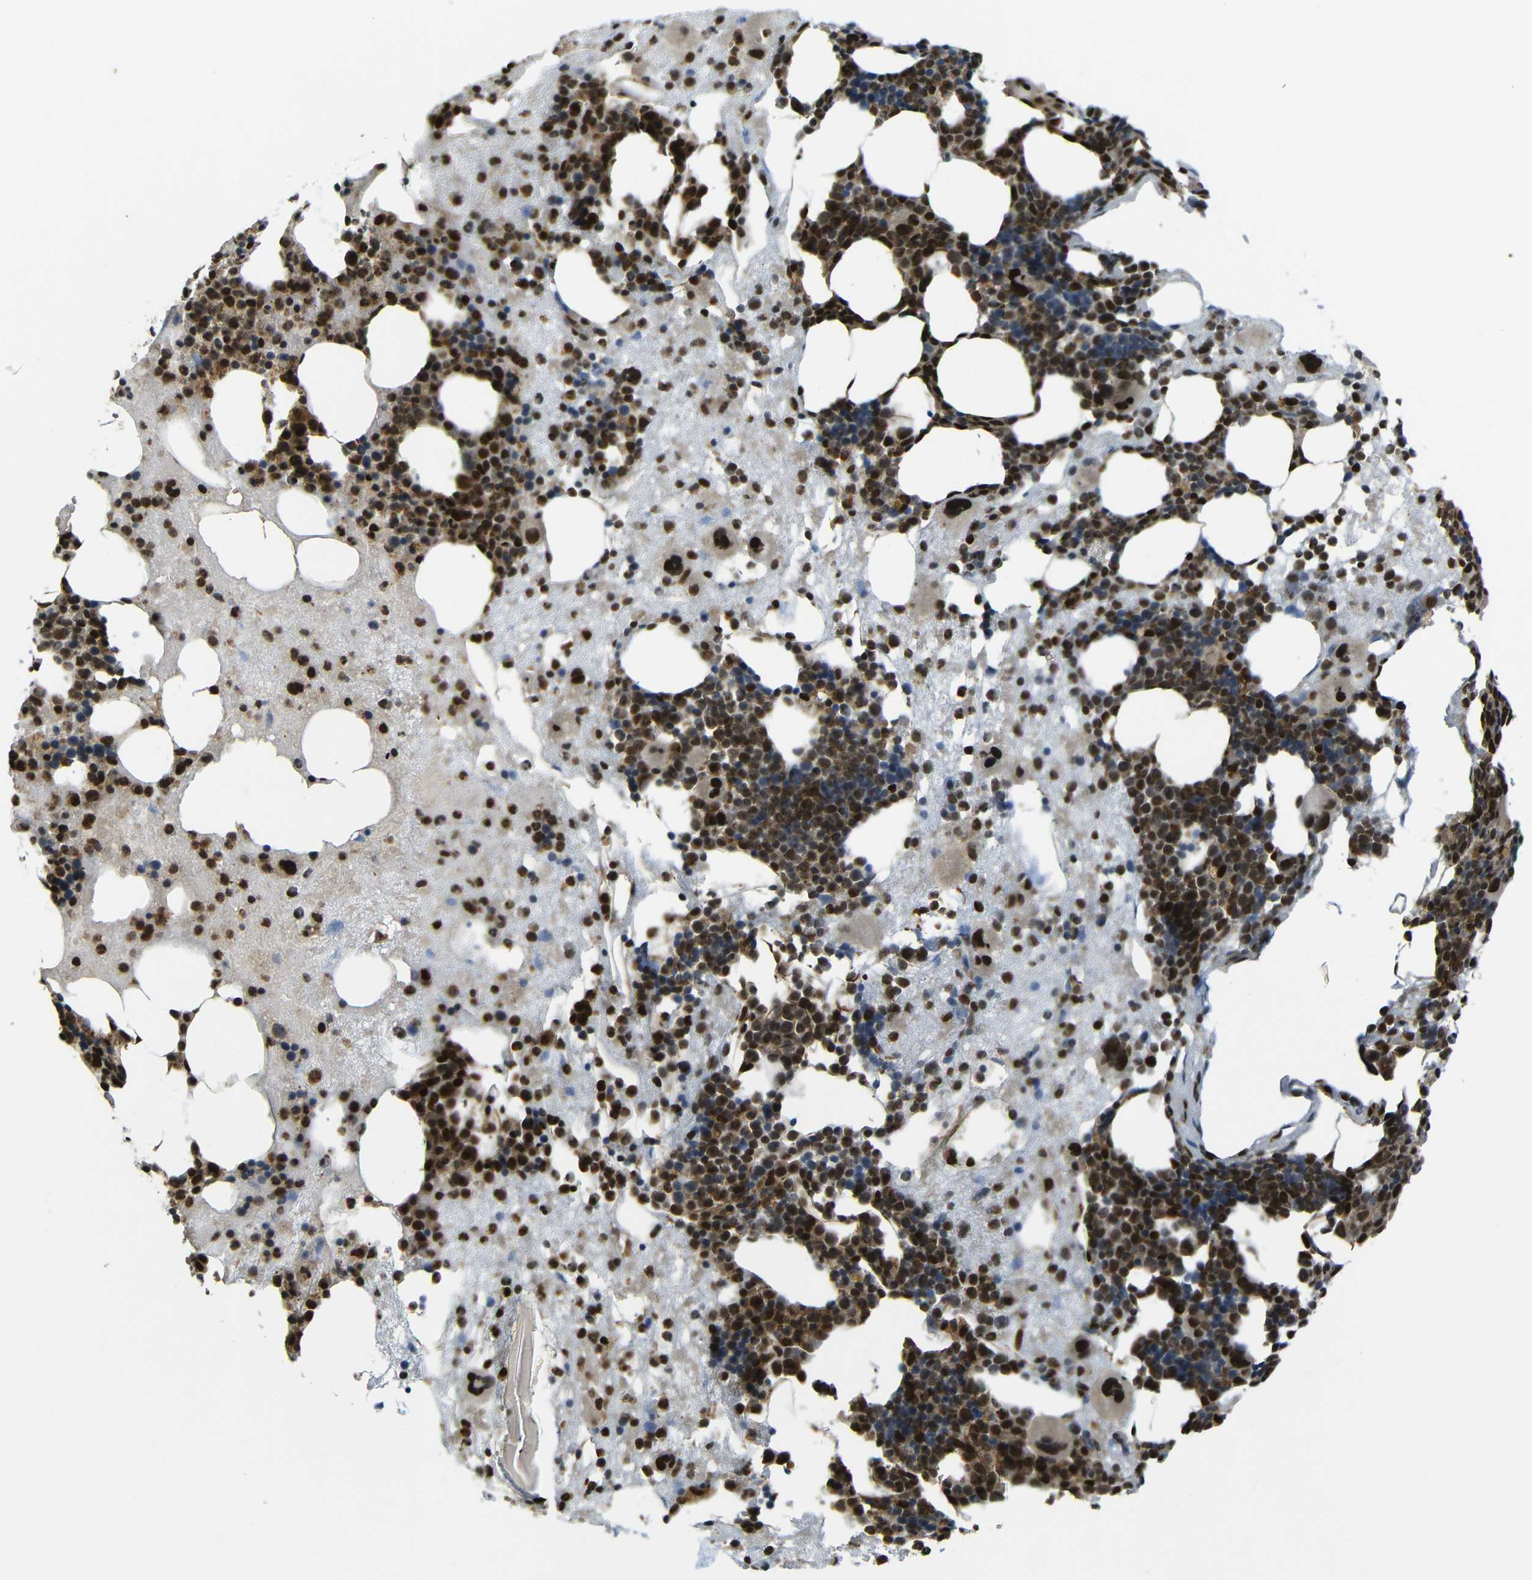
{"staining": {"intensity": "strong", "quantity": ">75%", "location": "cytoplasmic/membranous,nuclear"}, "tissue": "bone marrow", "cell_type": "Hematopoietic cells", "image_type": "normal", "snomed": [{"axis": "morphology", "description": "Normal tissue, NOS"}, {"axis": "morphology", "description": "Inflammation, NOS"}, {"axis": "topography", "description": "Bone marrow"}], "caption": "Strong cytoplasmic/membranous,nuclear staining is present in about >75% of hematopoietic cells in benign bone marrow.", "gene": "TCF7L2", "patient": {"sex": "male", "age": 43}}